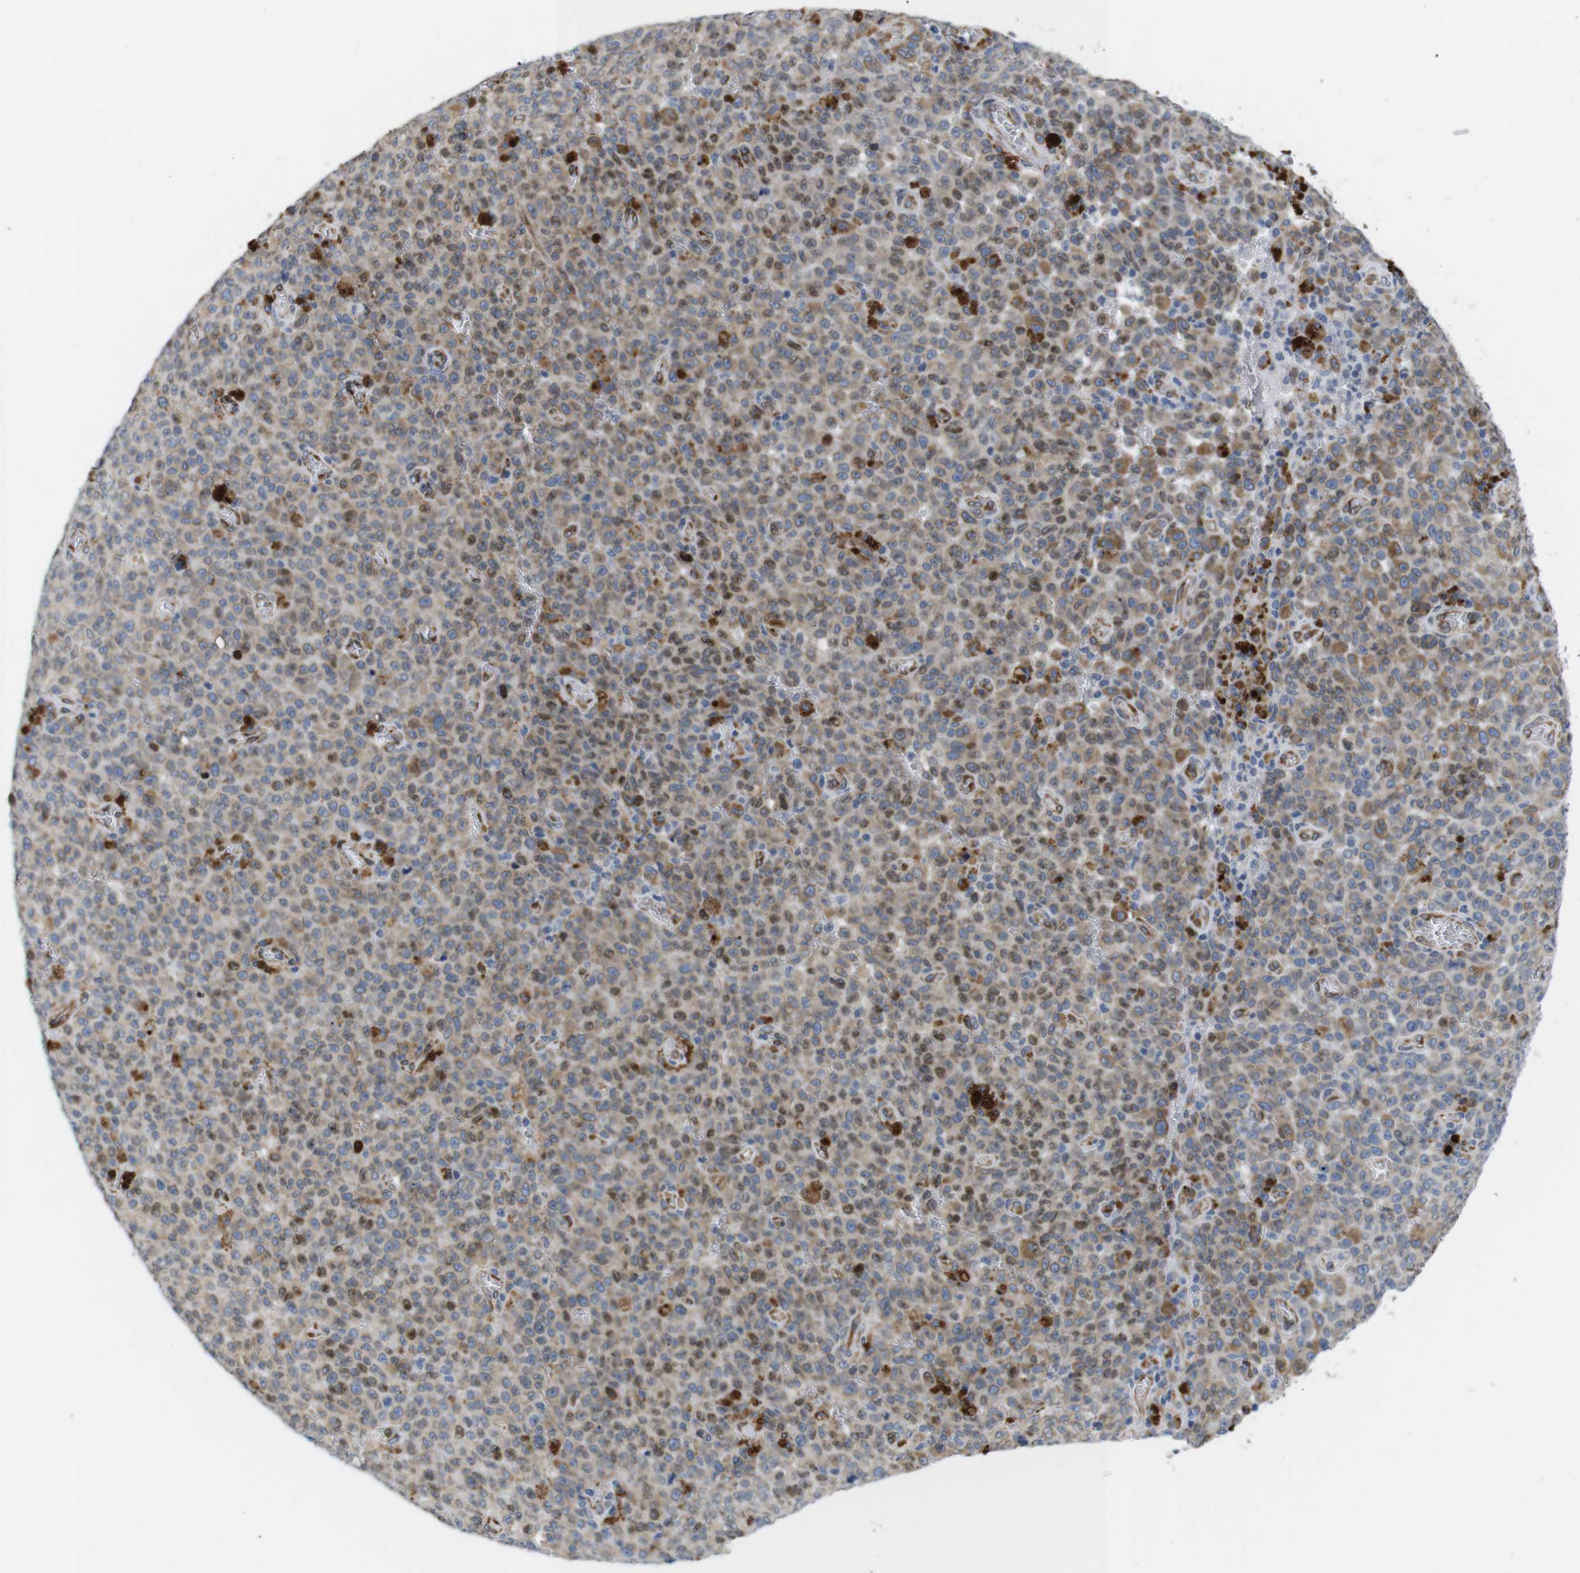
{"staining": {"intensity": "moderate", "quantity": "25%-75%", "location": "cytoplasmic/membranous"}, "tissue": "melanoma", "cell_type": "Tumor cells", "image_type": "cancer", "snomed": [{"axis": "morphology", "description": "Malignant melanoma, NOS"}, {"axis": "topography", "description": "Skin"}], "caption": "A histopathology image of melanoma stained for a protein demonstrates moderate cytoplasmic/membranous brown staining in tumor cells.", "gene": "HACD3", "patient": {"sex": "female", "age": 82}}